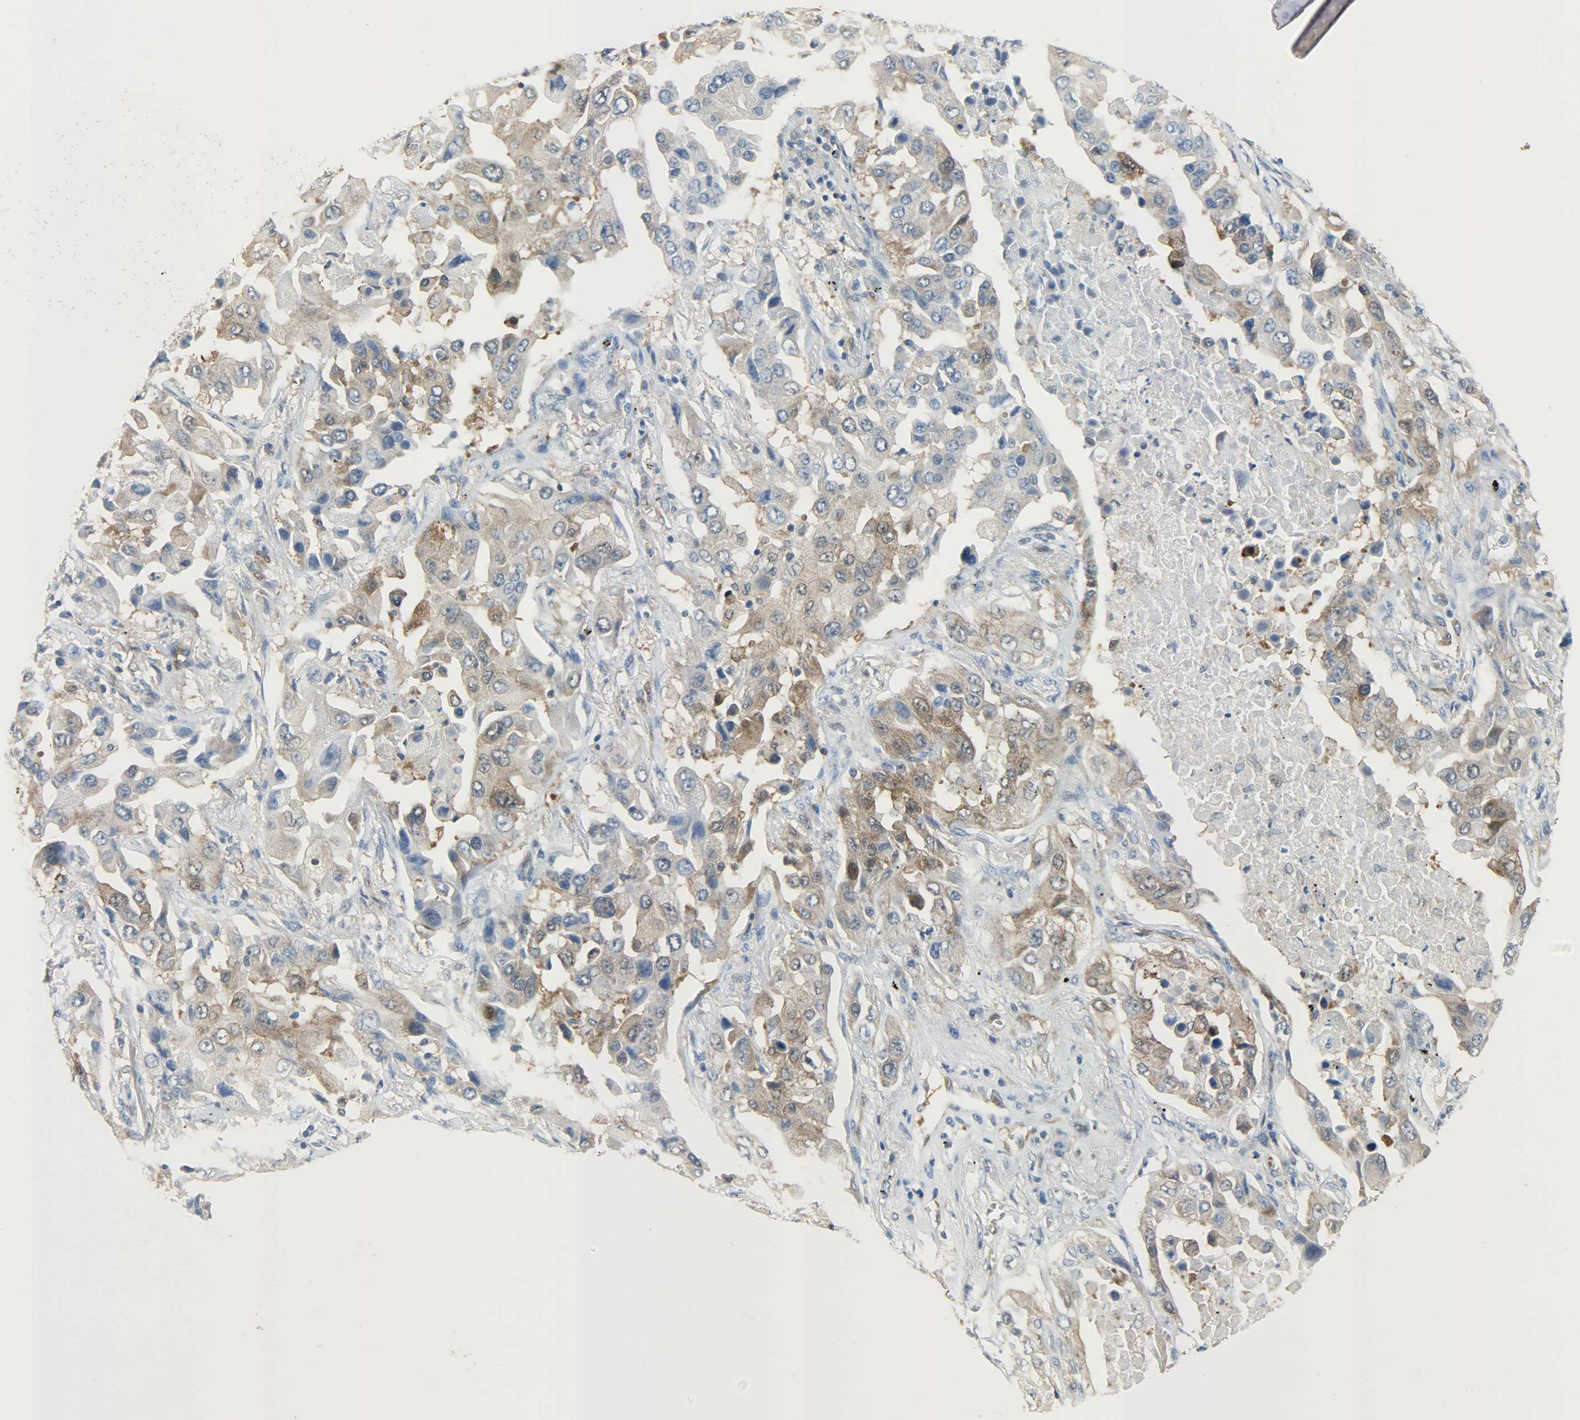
{"staining": {"intensity": "moderate", "quantity": "<25%", "location": "cytoplasmic/membranous"}, "tissue": "lung cancer", "cell_type": "Tumor cells", "image_type": "cancer", "snomed": [{"axis": "morphology", "description": "Adenocarcinoma, NOS"}, {"axis": "topography", "description": "Lung"}], "caption": "Protein staining shows moderate cytoplasmic/membranous staining in approximately <25% of tumor cells in lung adenocarcinoma.", "gene": "EIF4EBP1", "patient": {"sex": "female", "age": 65}}